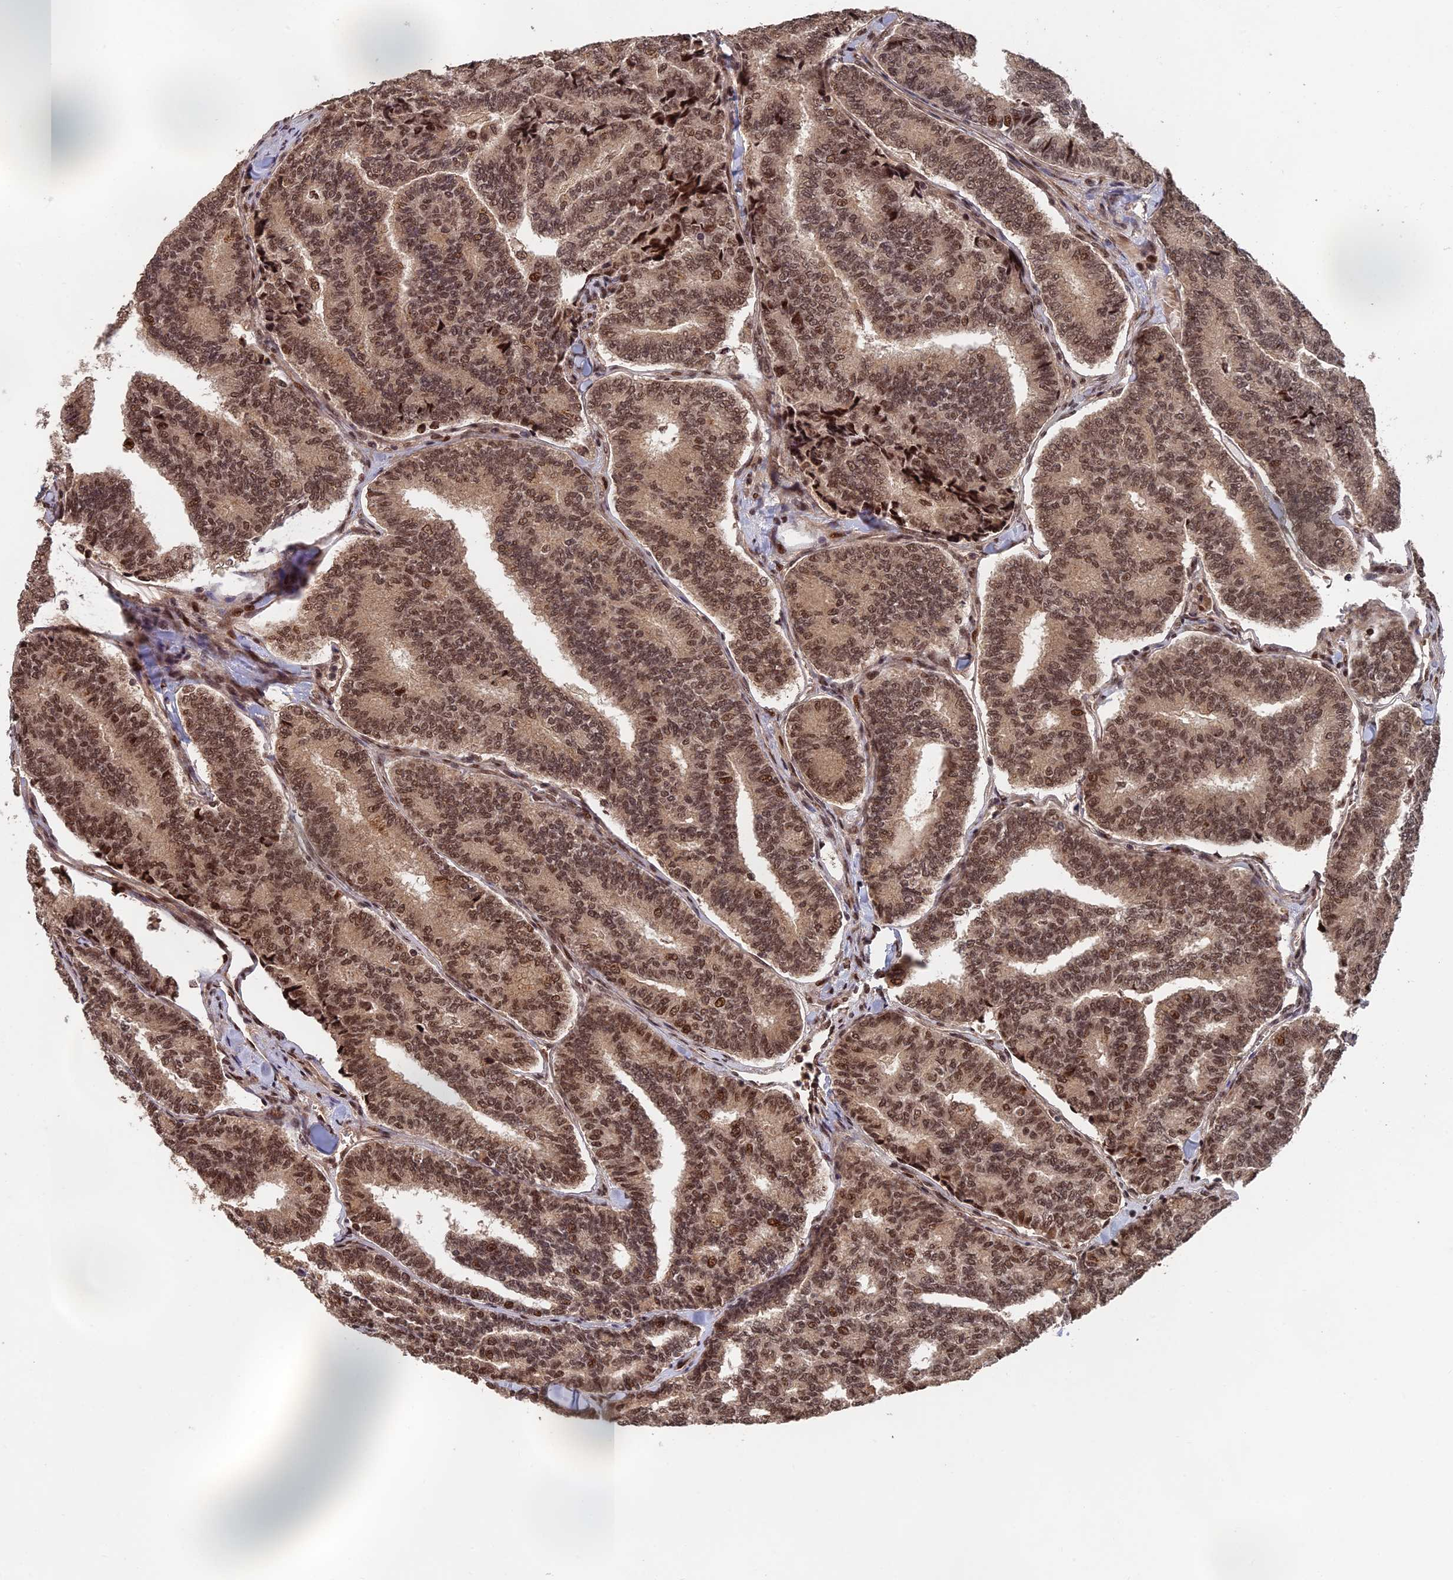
{"staining": {"intensity": "moderate", "quantity": ">75%", "location": "cytoplasmic/membranous,nuclear"}, "tissue": "thyroid cancer", "cell_type": "Tumor cells", "image_type": "cancer", "snomed": [{"axis": "morphology", "description": "Papillary adenocarcinoma, NOS"}, {"axis": "topography", "description": "Thyroid gland"}], "caption": "A high-resolution photomicrograph shows IHC staining of papillary adenocarcinoma (thyroid), which reveals moderate cytoplasmic/membranous and nuclear expression in about >75% of tumor cells.", "gene": "OSBPL1A", "patient": {"sex": "female", "age": 35}}